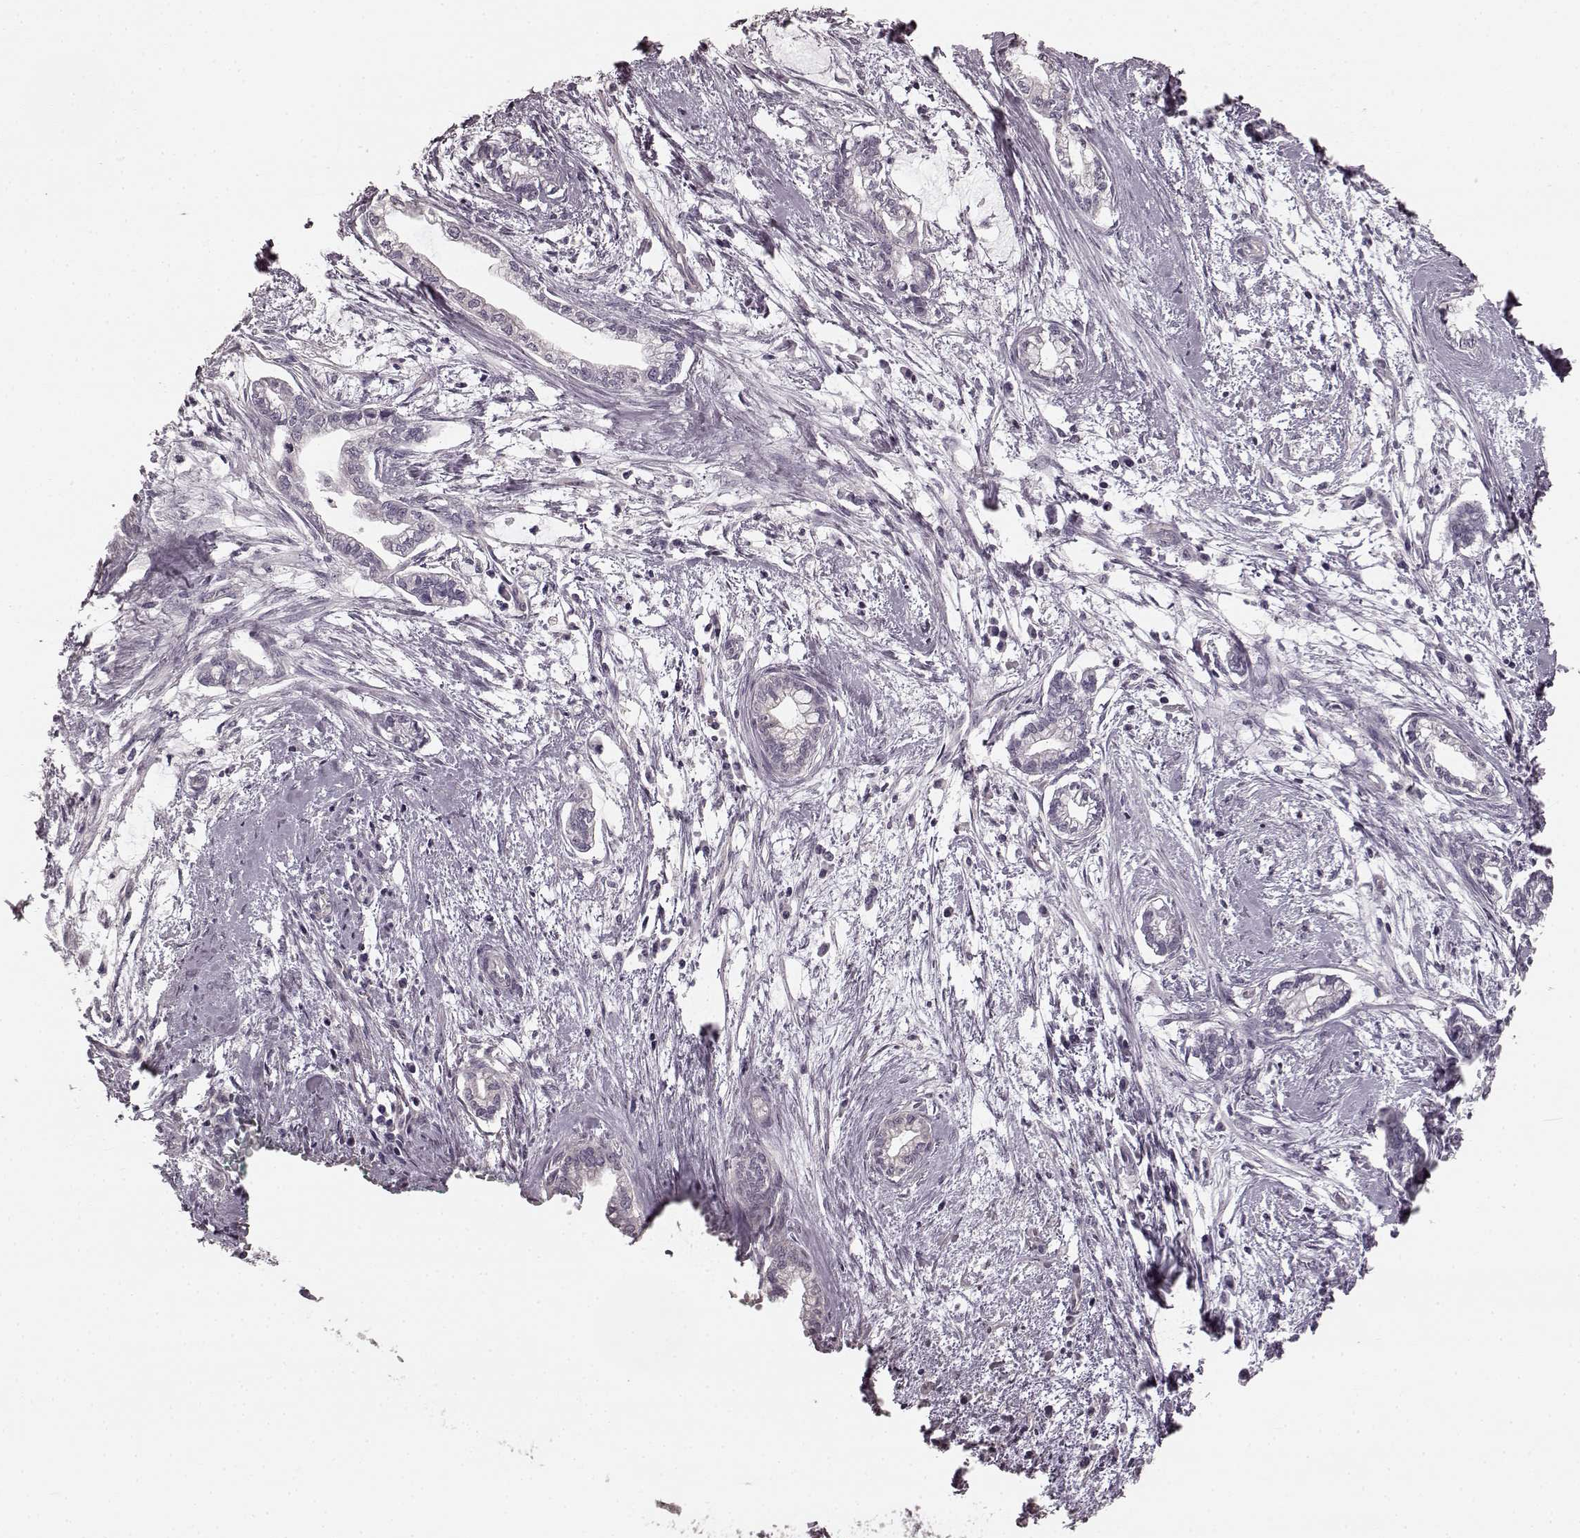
{"staining": {"intensity": "negative", "quantity": "none", "location": "none"}, "tissue": "cervical cancer", "cell_type": "Tumor cells", "image_type": "cancer", "snomed": [{"axis": "morphology", "description": "Adenocarcinoma, NOS"}, {"axis": "topography", "description": "Cervix"}], "caption": "Histopathology image shows no protein expression in tumor cells of cervical cancer (adenocarcinoma) tissue.", "gene": "PRKCE", "patient": {"sex": "female", "age": 62}}